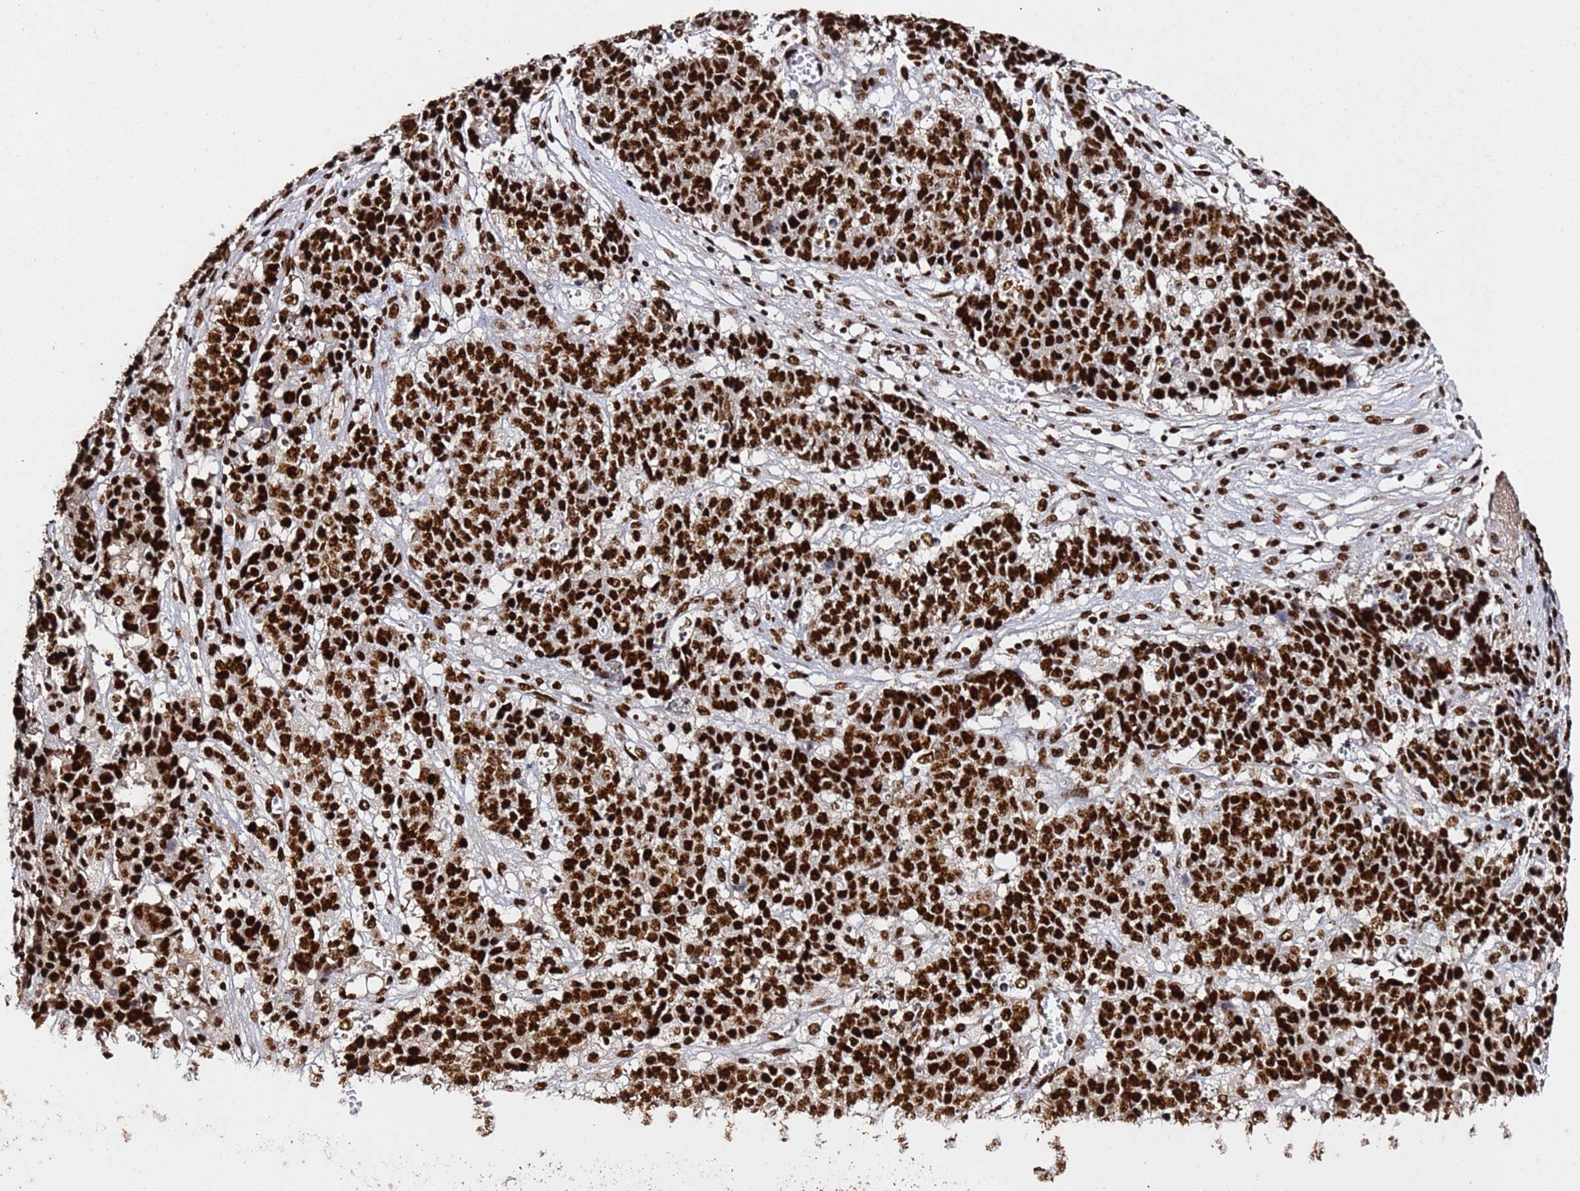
{"staining": {"intensity": "strong", "quantity": ">75%", "location": "nuclear"}, "tissue": "ovarian cancer", "cell_type": "Tumor cells", "image_type": "cancer", "snomed": [{"axis": "morphology", "description": "Carcinoma, endometroid"}, {"axis": "topography", "description": "Ovary"}], "caption": "Ovarian cancer (endometroid carcinoma) was stained to show a protein in brown. There is high levels of strong nuclear expression in about >75% of tumor cells. The staining was performed using DAB (3,3'-diaminobenzidine) to visualize the protein expression in brown, while the nuclei were stained in blue with hematoxylin (Magnification: 20x).", "gene": "C6orf226", "patient": {"sex": "female", "age": 42}}